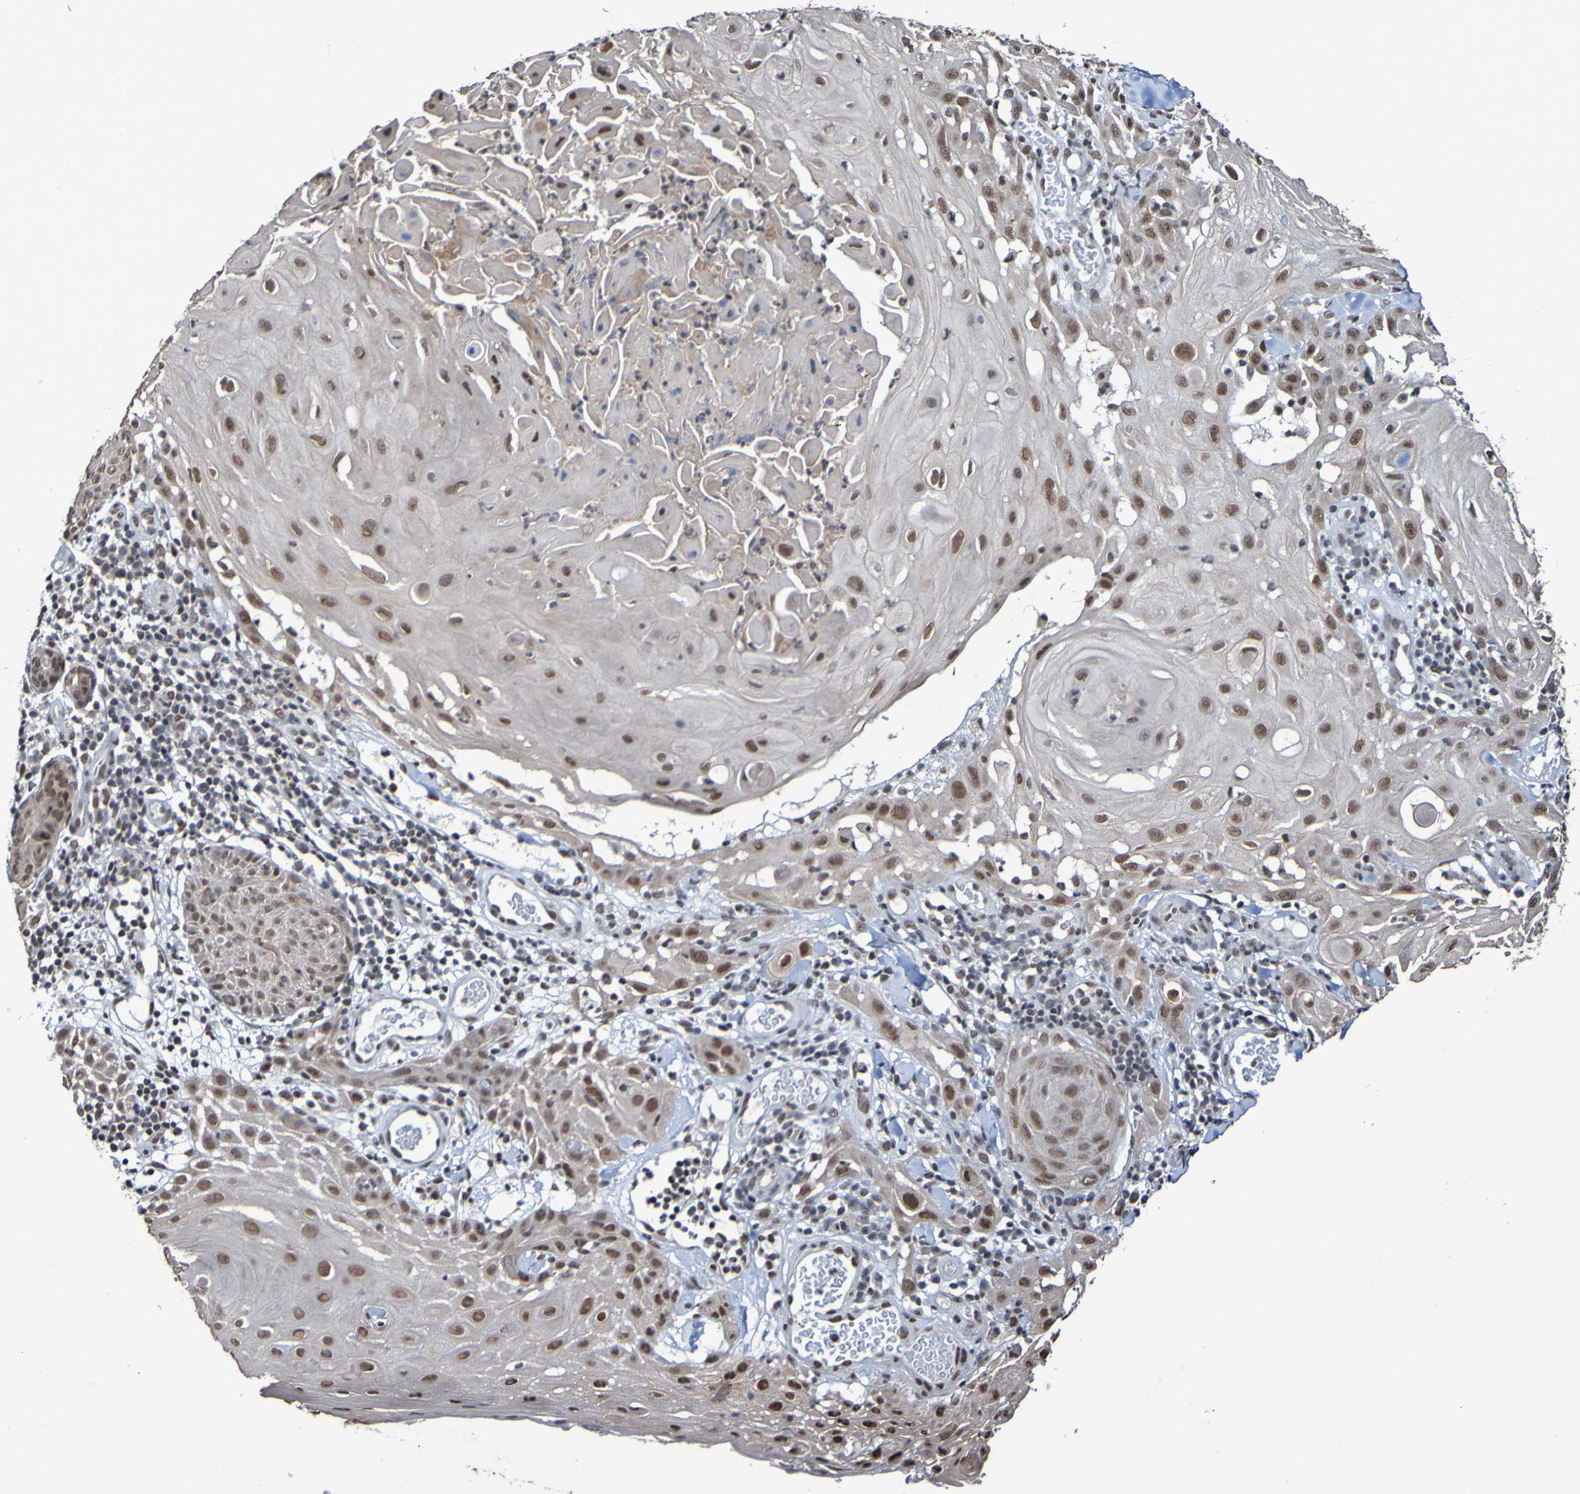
{"staining": {"intensity": "moderate", "quantity": ">75%", "location": "nuclear"}, "tissue": "skin cancer", "cell_type": "Tumor cells", "image_type": "cancer", "snomed": [{"axis": "morphology", "description": "Squamous cell carcinoma, NOS"}, {"axis": "topography", "description": "Skin"}], "caption": "The image demonstrates a brown stain indicating the presence of a protein in the nuclear of tumor cells in skin cancer (squamous cell carcinoma).", "gene": "CDC5L", "patient": {"sex": "male", "age": 24}}